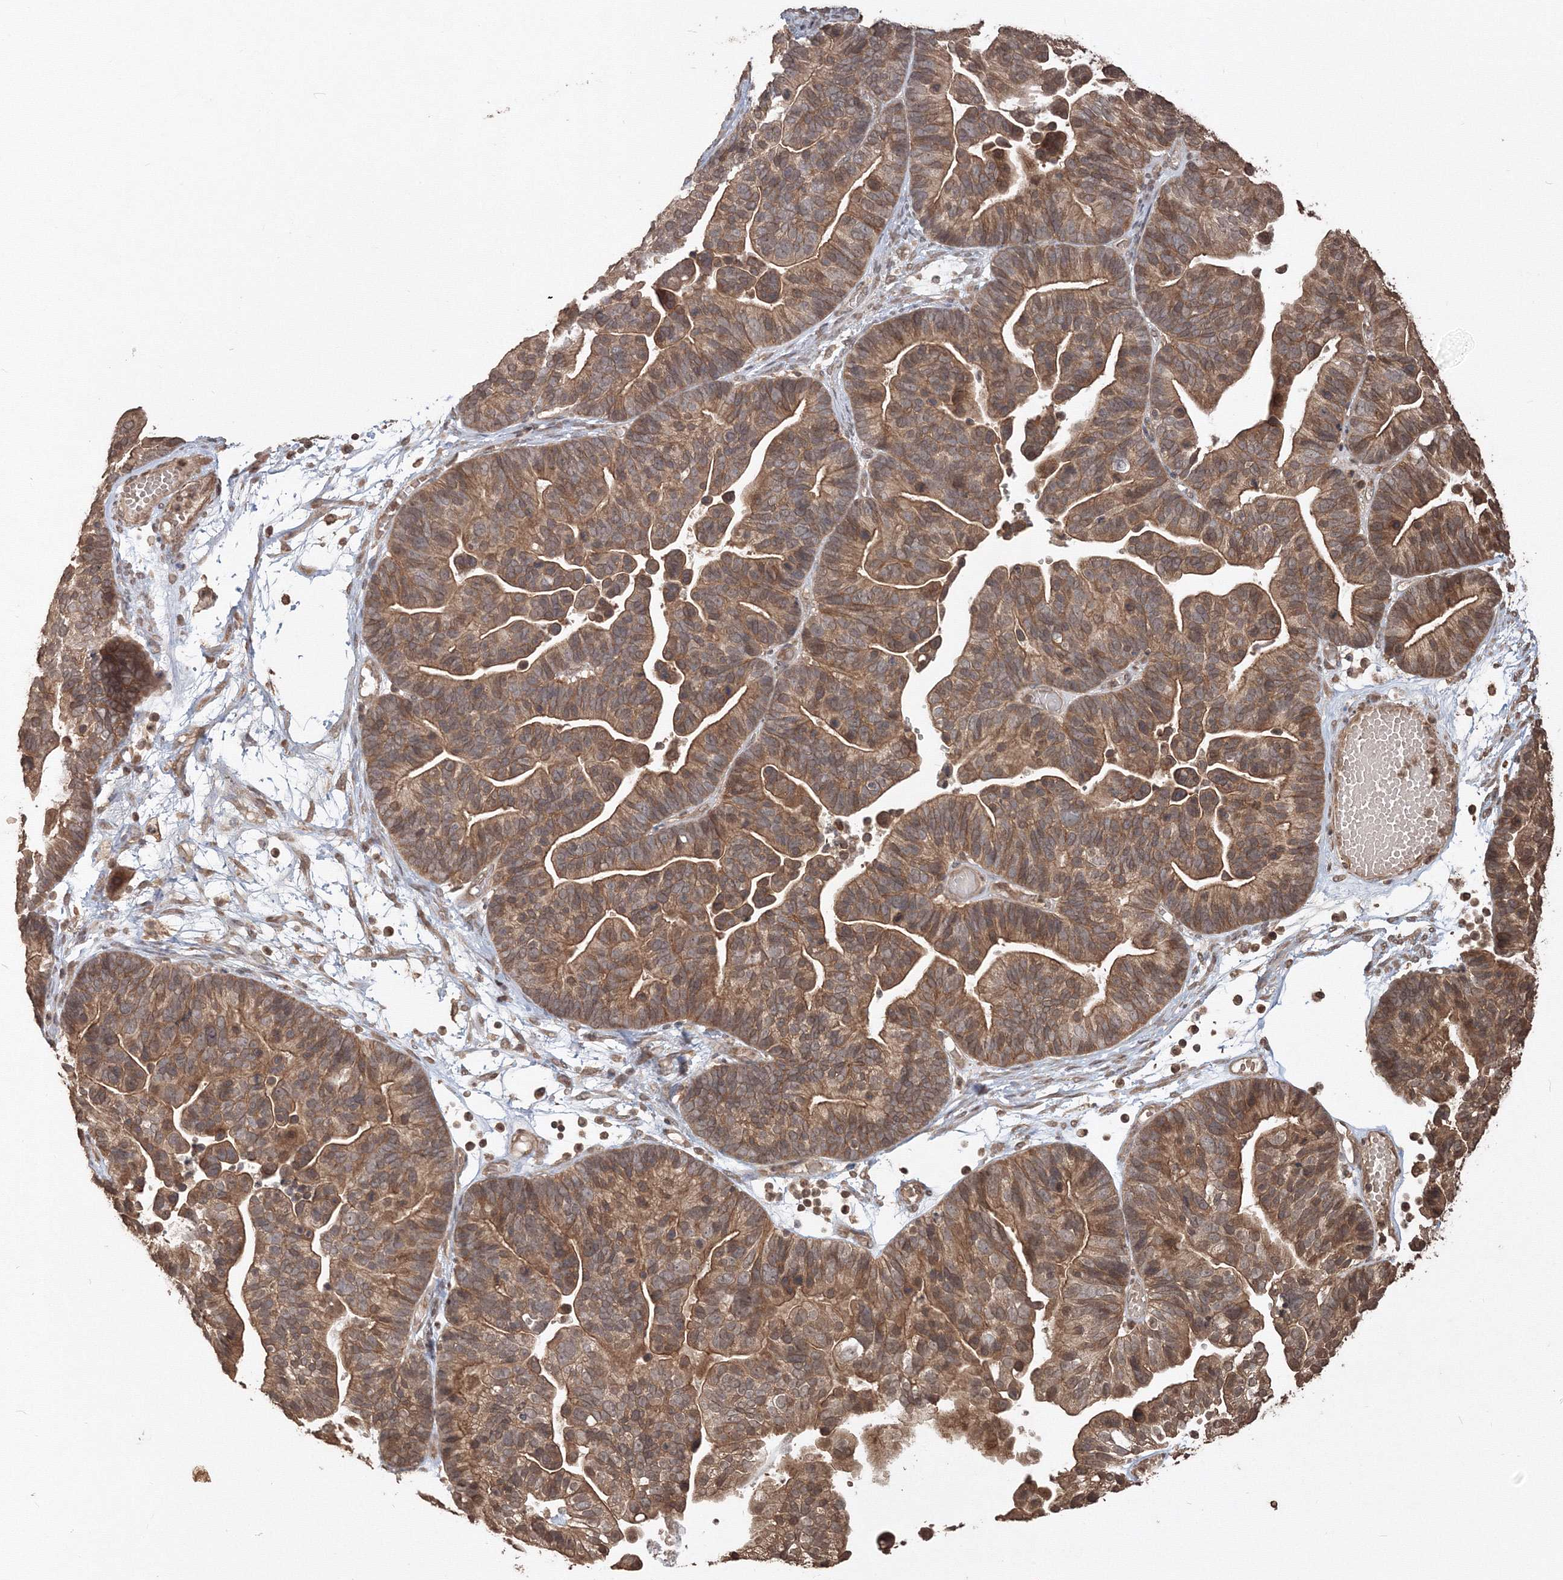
{"staining": {"intensity": "moderate", "quantity": ">75%", "location": "cytoplasmic/membranous"}, "tissue": "ovarian cancer", "cell_type": "Tumor cells", "image_type": "cancer", "snomed": [{"axis": "morphology", "description": "Cystadenocarcinoma, serous, NOS"}, {"axis": "topography", "description": "Ovary"}], "caption": "Ovarian cancer (serous cystadenocarcinoma) stained with a brown dye exhibits moderate cytoplasmic/membranous positive expression in approximately >75% of tumor cells.", "gene": "CCDC122", "patient": {"sex": "female", "age": 56}}